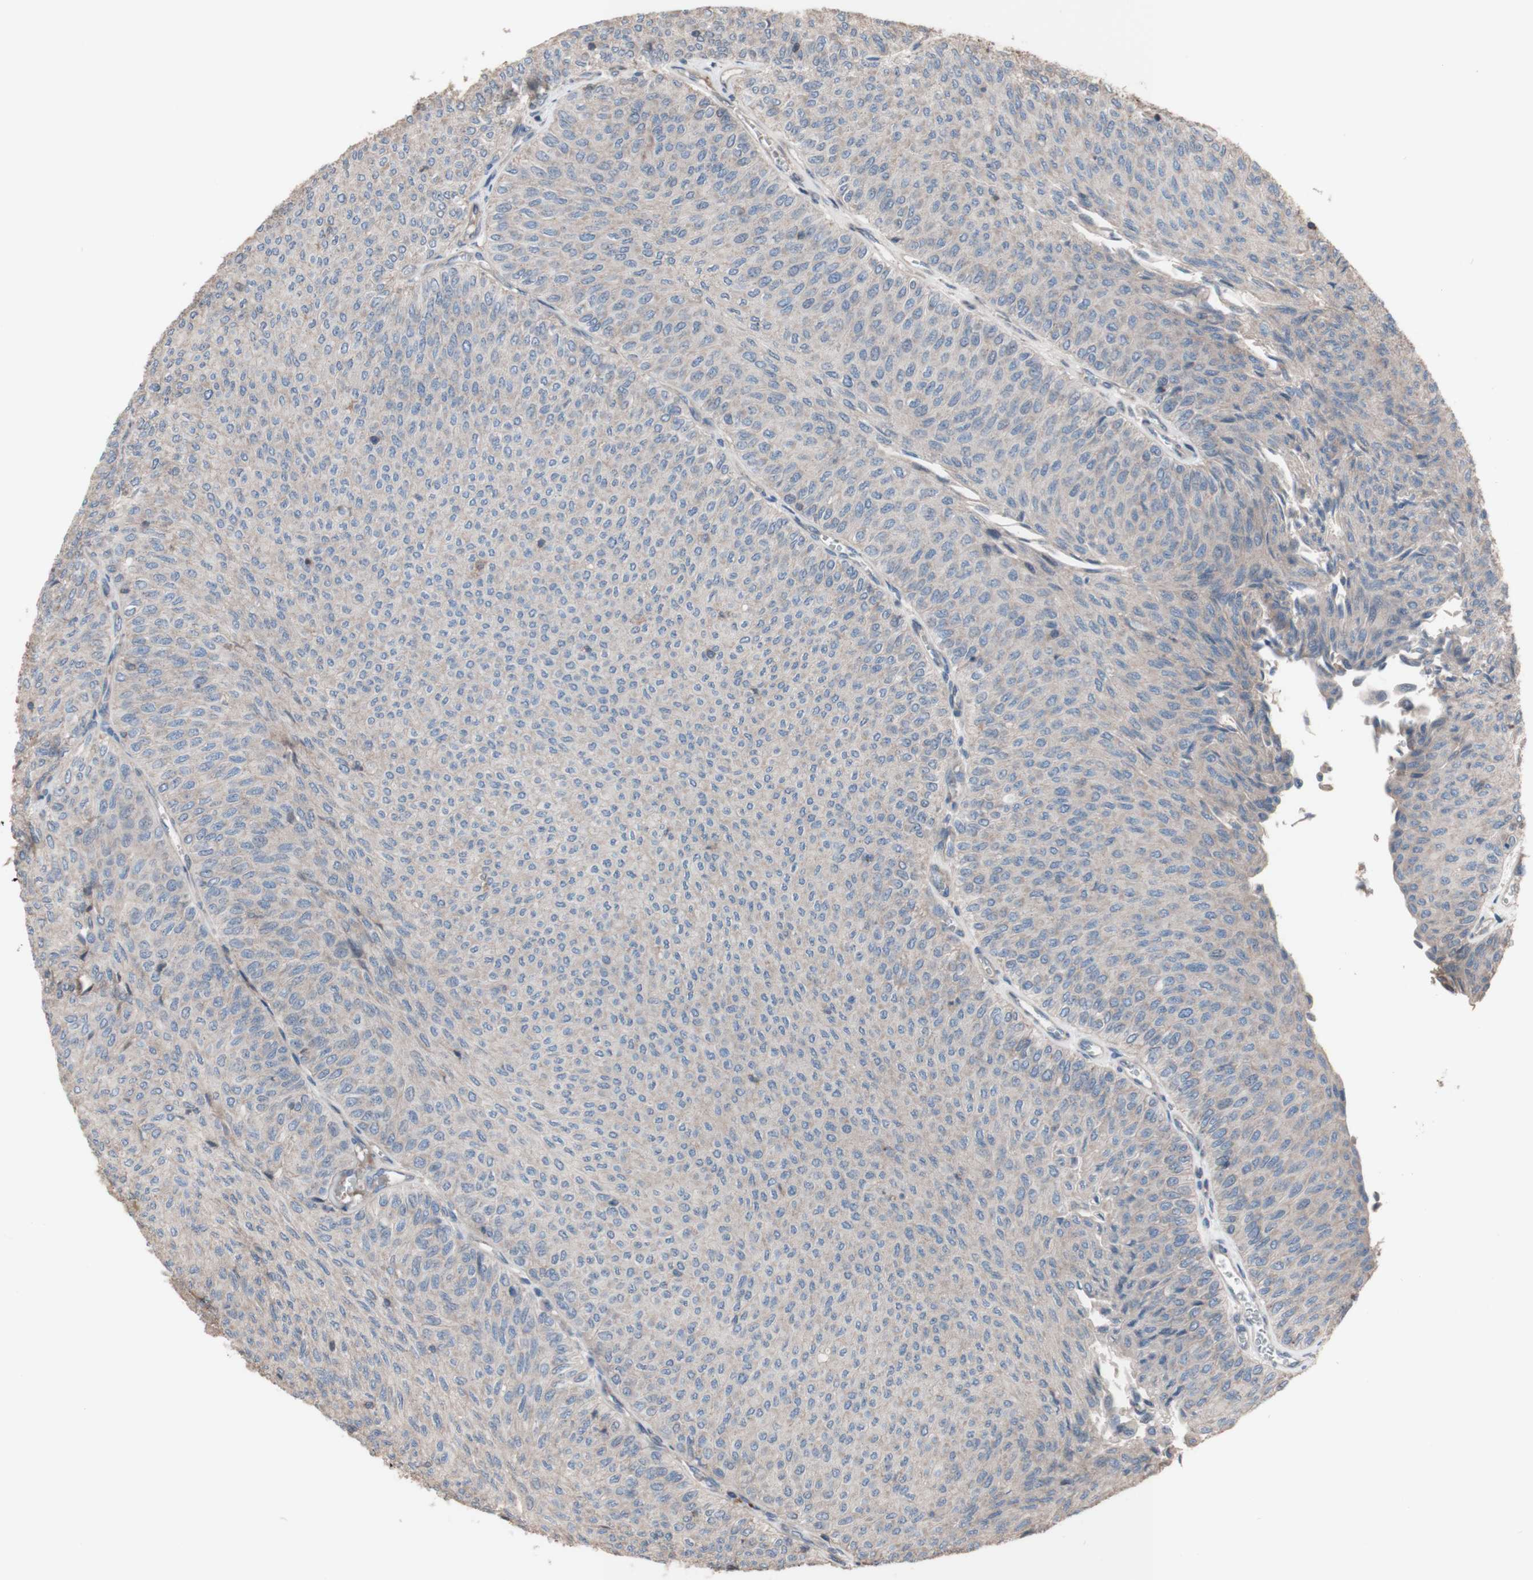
{"staining": {"intensity": "weak", "quantity": ">75%", "location": "cytoplasmic/membranous"}, "tissue": "urothelial cancer", "cell_type": "Tumor cells", "image_type": "cancer", "snomed": [{"axis": "morphology", "description": "Urothelial carcinoma, Low grade"}, {"axis": "topography", "description": "Urinary bladder"}], "caption": "Urothelial carcinoma (low-grade) stained for a protein (brown) exhibits weak cytoplasmic/membranous positive staining in approximately >75% of tumor cells.", "gene": "COPB1", "patient": {"sex": "male", "age": 78}}